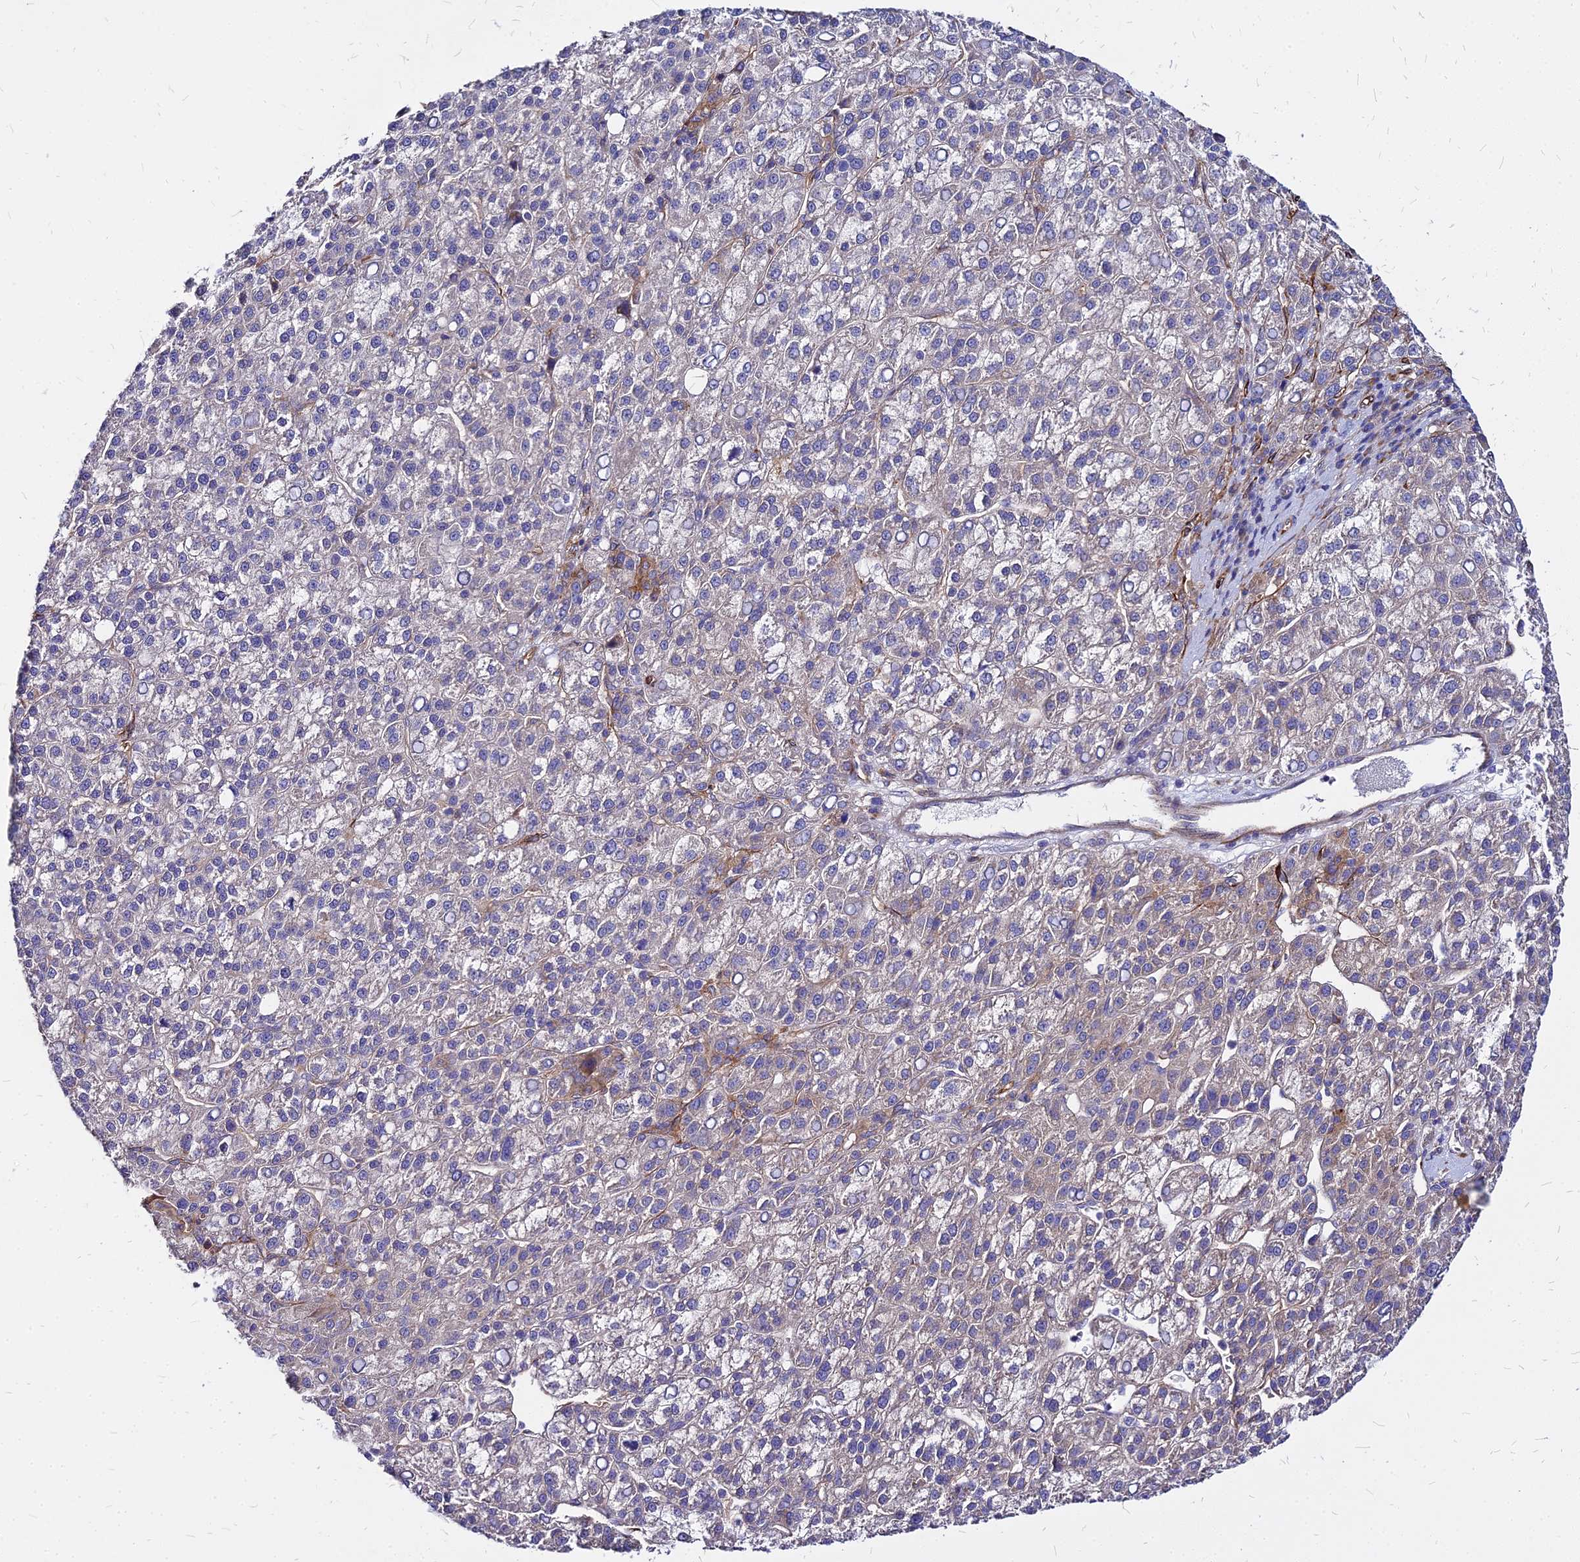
{"staining": {"intensity": "weak", "quantity": "<25%", "location": "cytoplasmic/membranous"}, "tissue": "liver cancer", "cell_type": "Tumor cells", "image_type": "cancer", "snomed": [{"axis": "morphology", "description": "Carcinoma, Hepatocellular, NOS"}, {"axis": "topography", "description": "Liver"}], "caption": "Tumor cells are negative for protein expression in human hepatocellular carcinoma (liver). (Brightfield microscopy of DAB (3,3'-diaminobenzidine) immunohistochemistry at high magnification).", "gene": "COMMD10", "patient": {"sex": "female", "age": 58}}